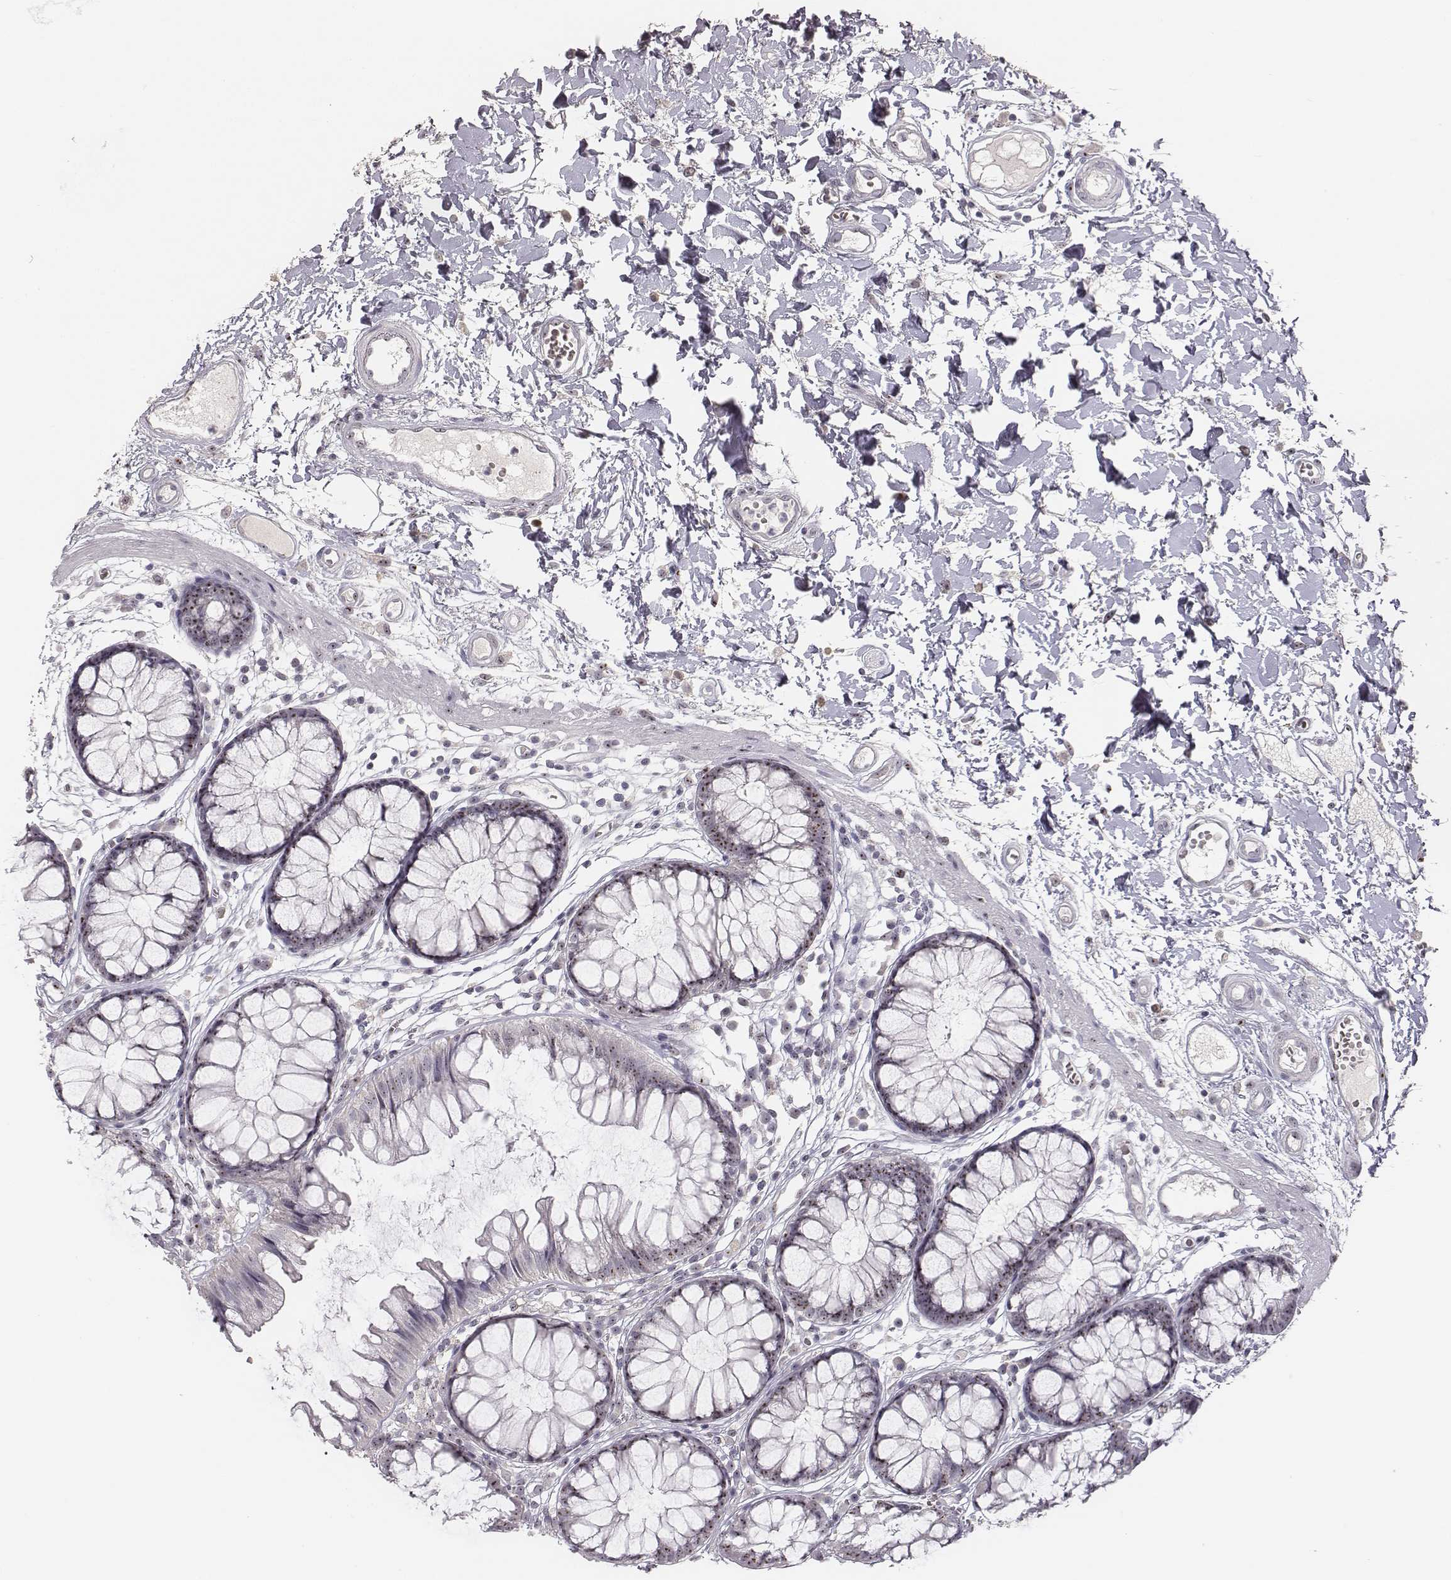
{"staining": {"intensity": "negative", "quantity": "none", "location": "none"}, "tissue": "colon", "cell_type": "Endothelial cells", "image_type": "normal", "snomed": [{"axis": "morphology", "description": "Normal tissue, NOS"}, {"axis": "morphology", "description": "Adenocarcinoma, NOS"}, {"axis": "topography", "description": "Colon"}], "caption": "This is a image of IHC staining of benign colon, which shows no positivity in endothelial cells.", "gene": "NIFK", "patient": {"sex": "male", "age": 65}}